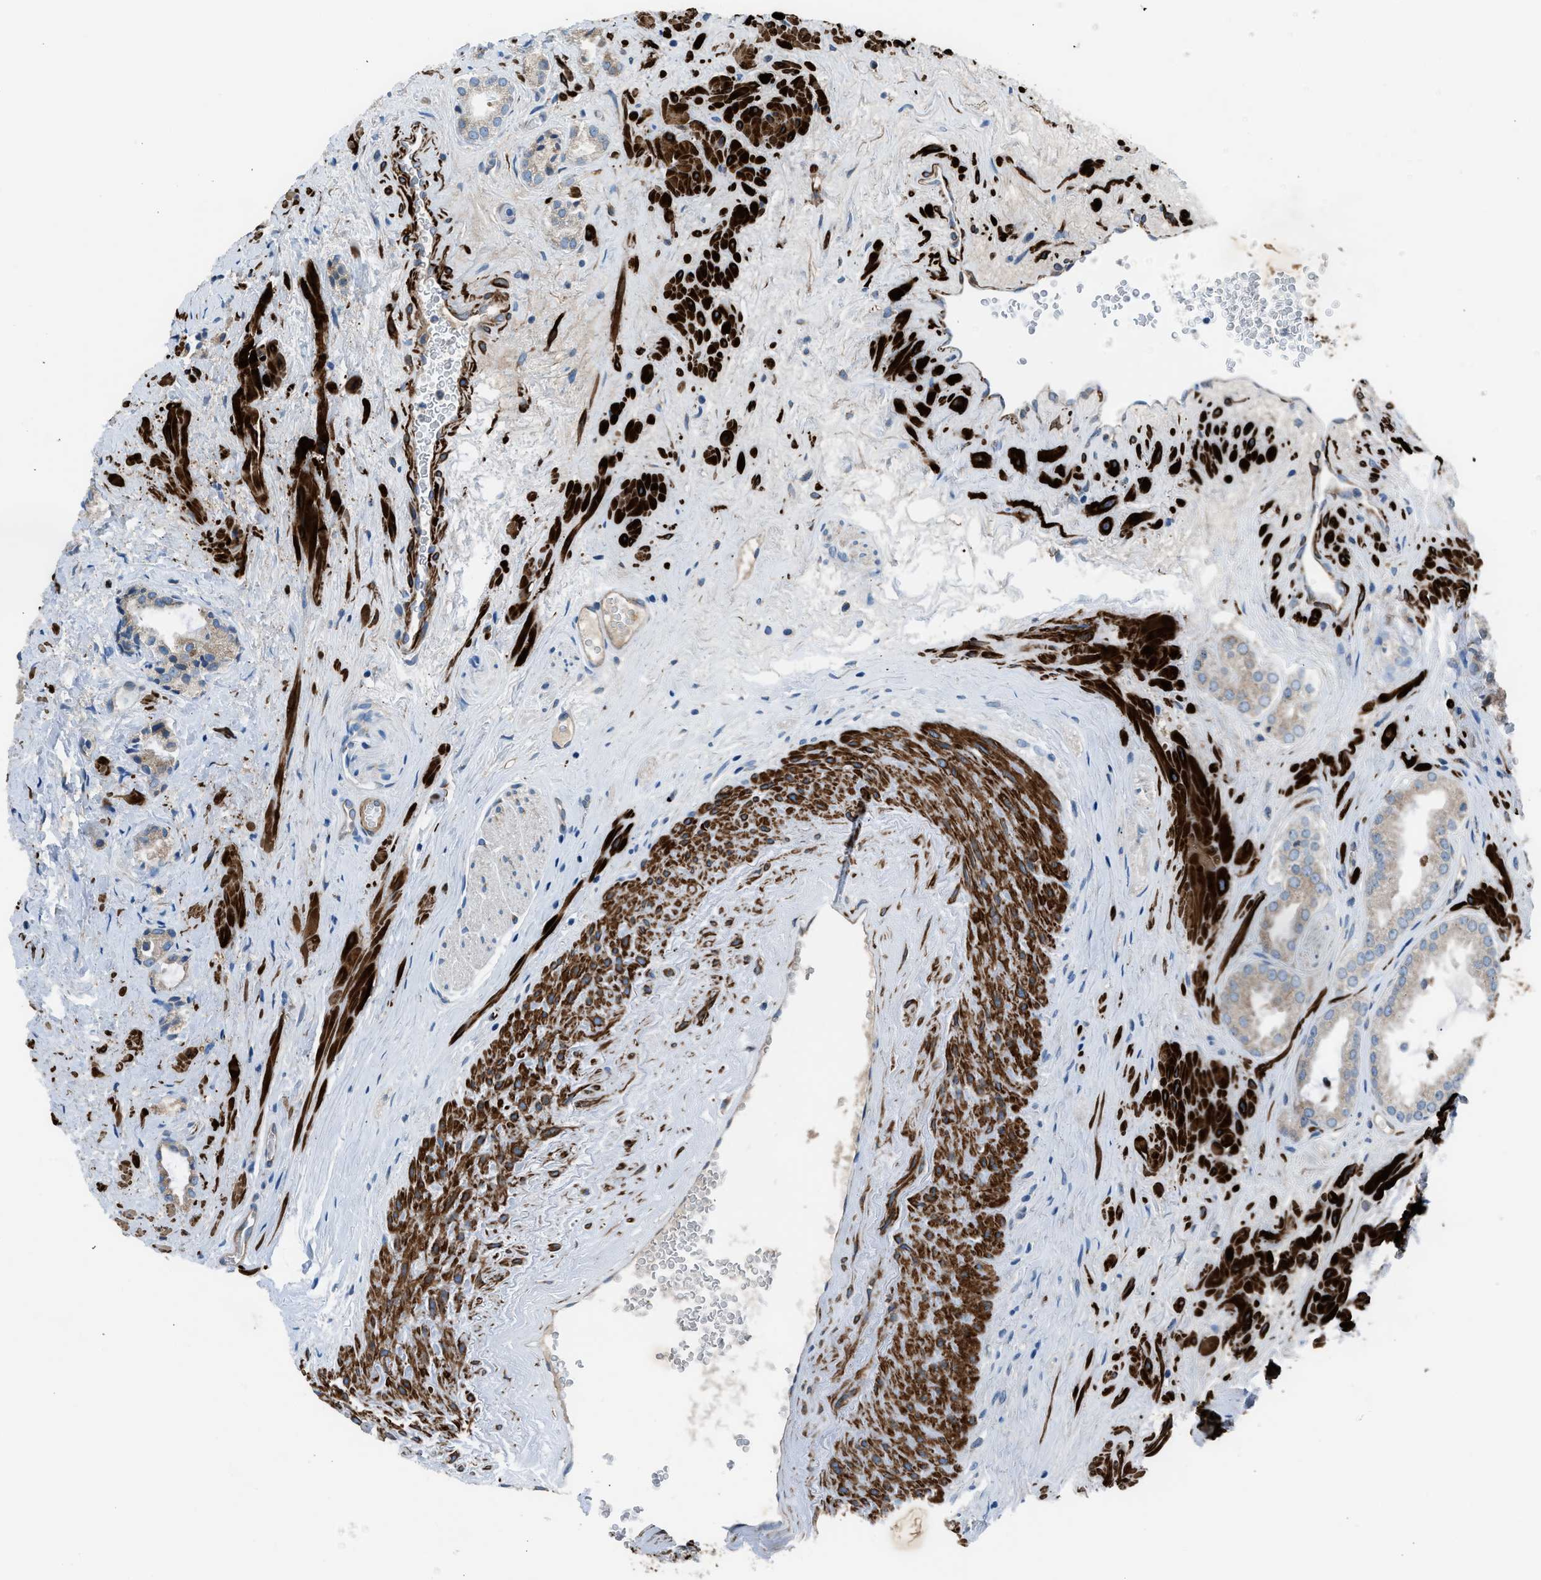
{"staining": {"intensity": "negative", "quantity": "none", "location": "none"}, "tissue": "prostate cancer", "cell_type": "Tumor cells", "image_type": "cancer", "snomed": [{"axis": "morphology", "description": "Adenocarcinoma, High grade"}, {"axis": "topography", "description": "Prostate"}], "caption": "Human high-grade adenocarcinoma (prostate) stained for a protein using IHC exhibits no positivity in tumor cells.", "gene": "LMBR1", "patient": {"sex": "male", "age": 64}}